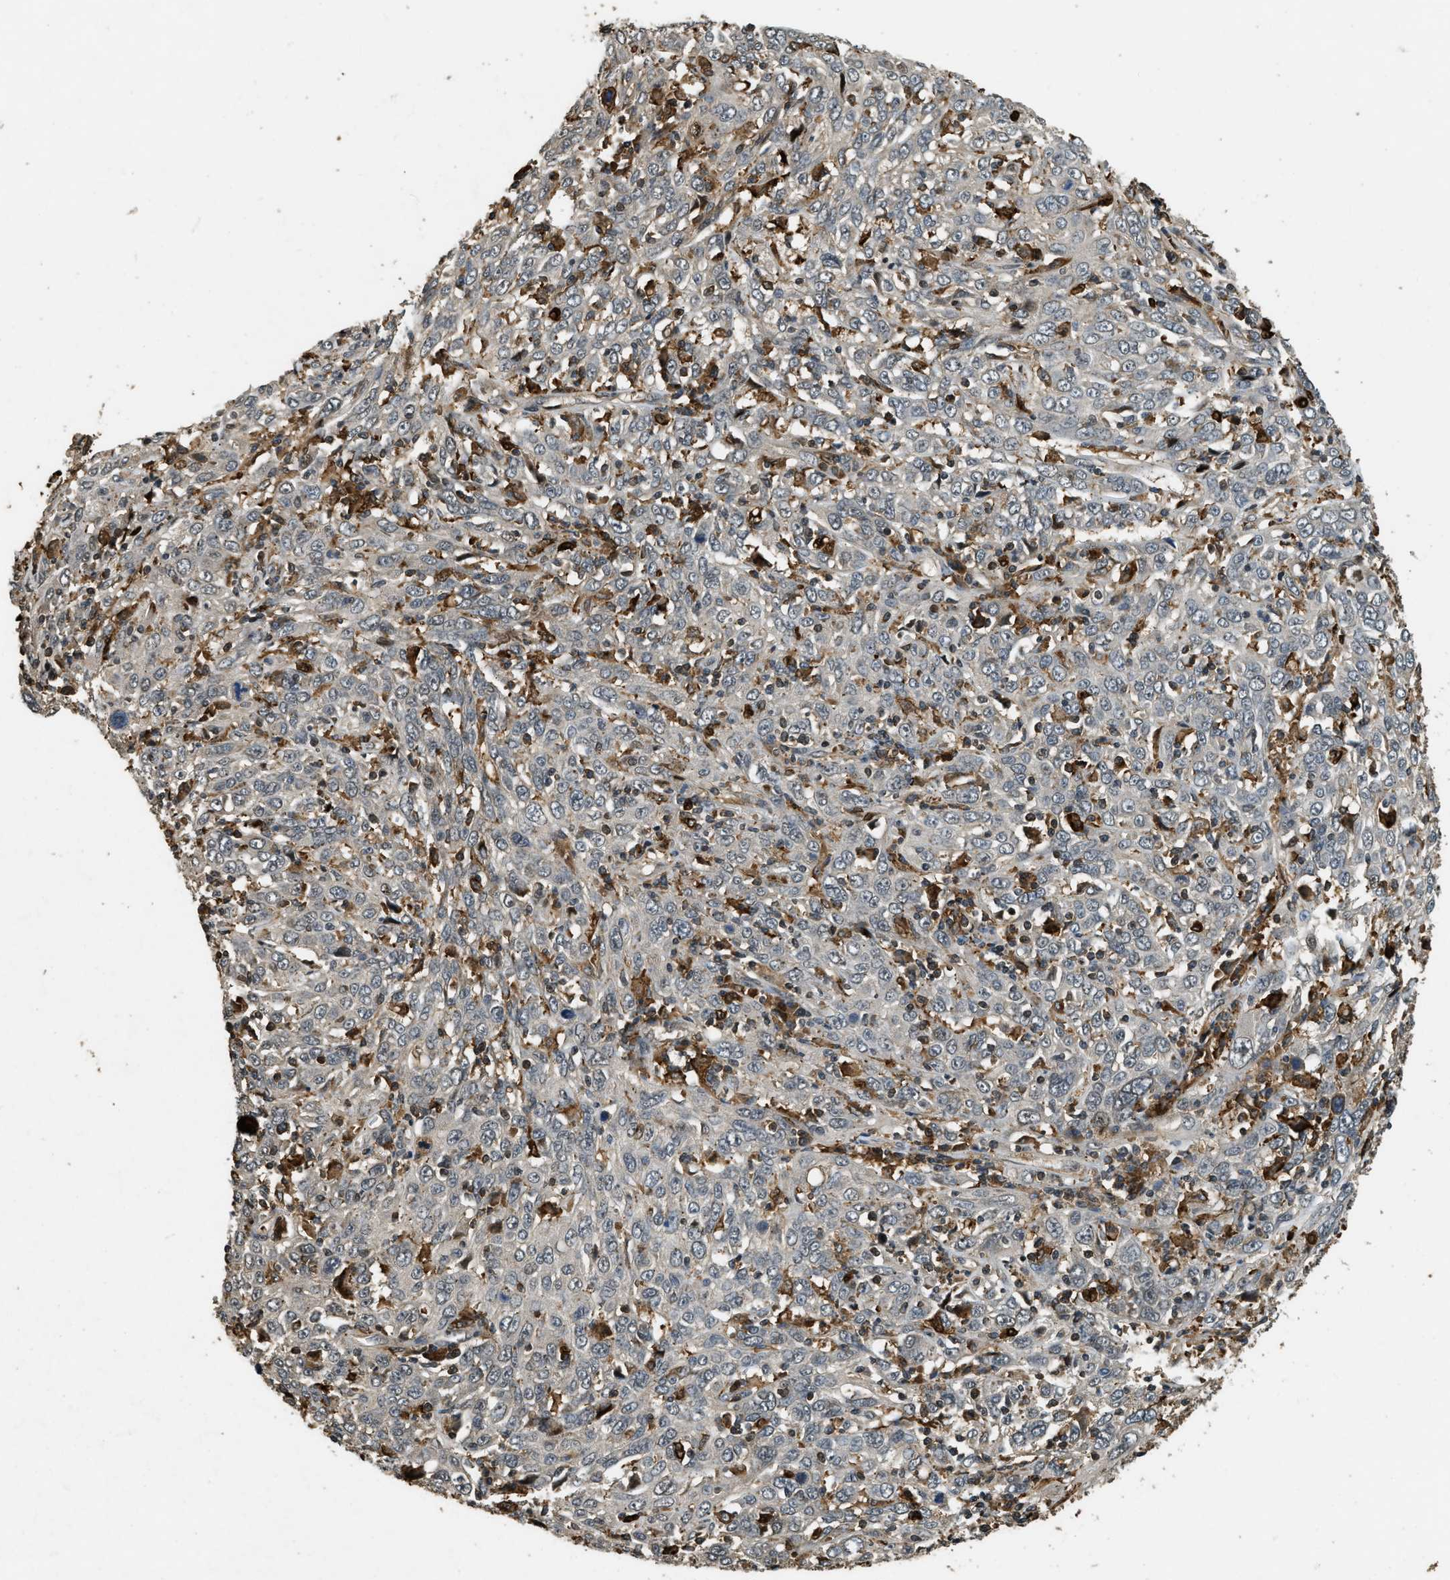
{"staining": {"intensity": "moderate", "quantity": "<25%", "location": "cytoplasmic/membranous"}, "tissue": "cervical cancer", "cell_type": "Tumor cells", "image_type": "cancer", "snomed": [{"axis": "morphology", "description": "Squamous cell carcinoma, NOS"}, {"axis": "topography", "description": "Cervix"}], "caption": "IHC (DAB) staining of cervical cancer reveals moderate cytoplasmic/membranous protein expression in approximately <25% of tumor cells.", "gene": "RNF141", "patient": {"sex": "female", "age": 46}}